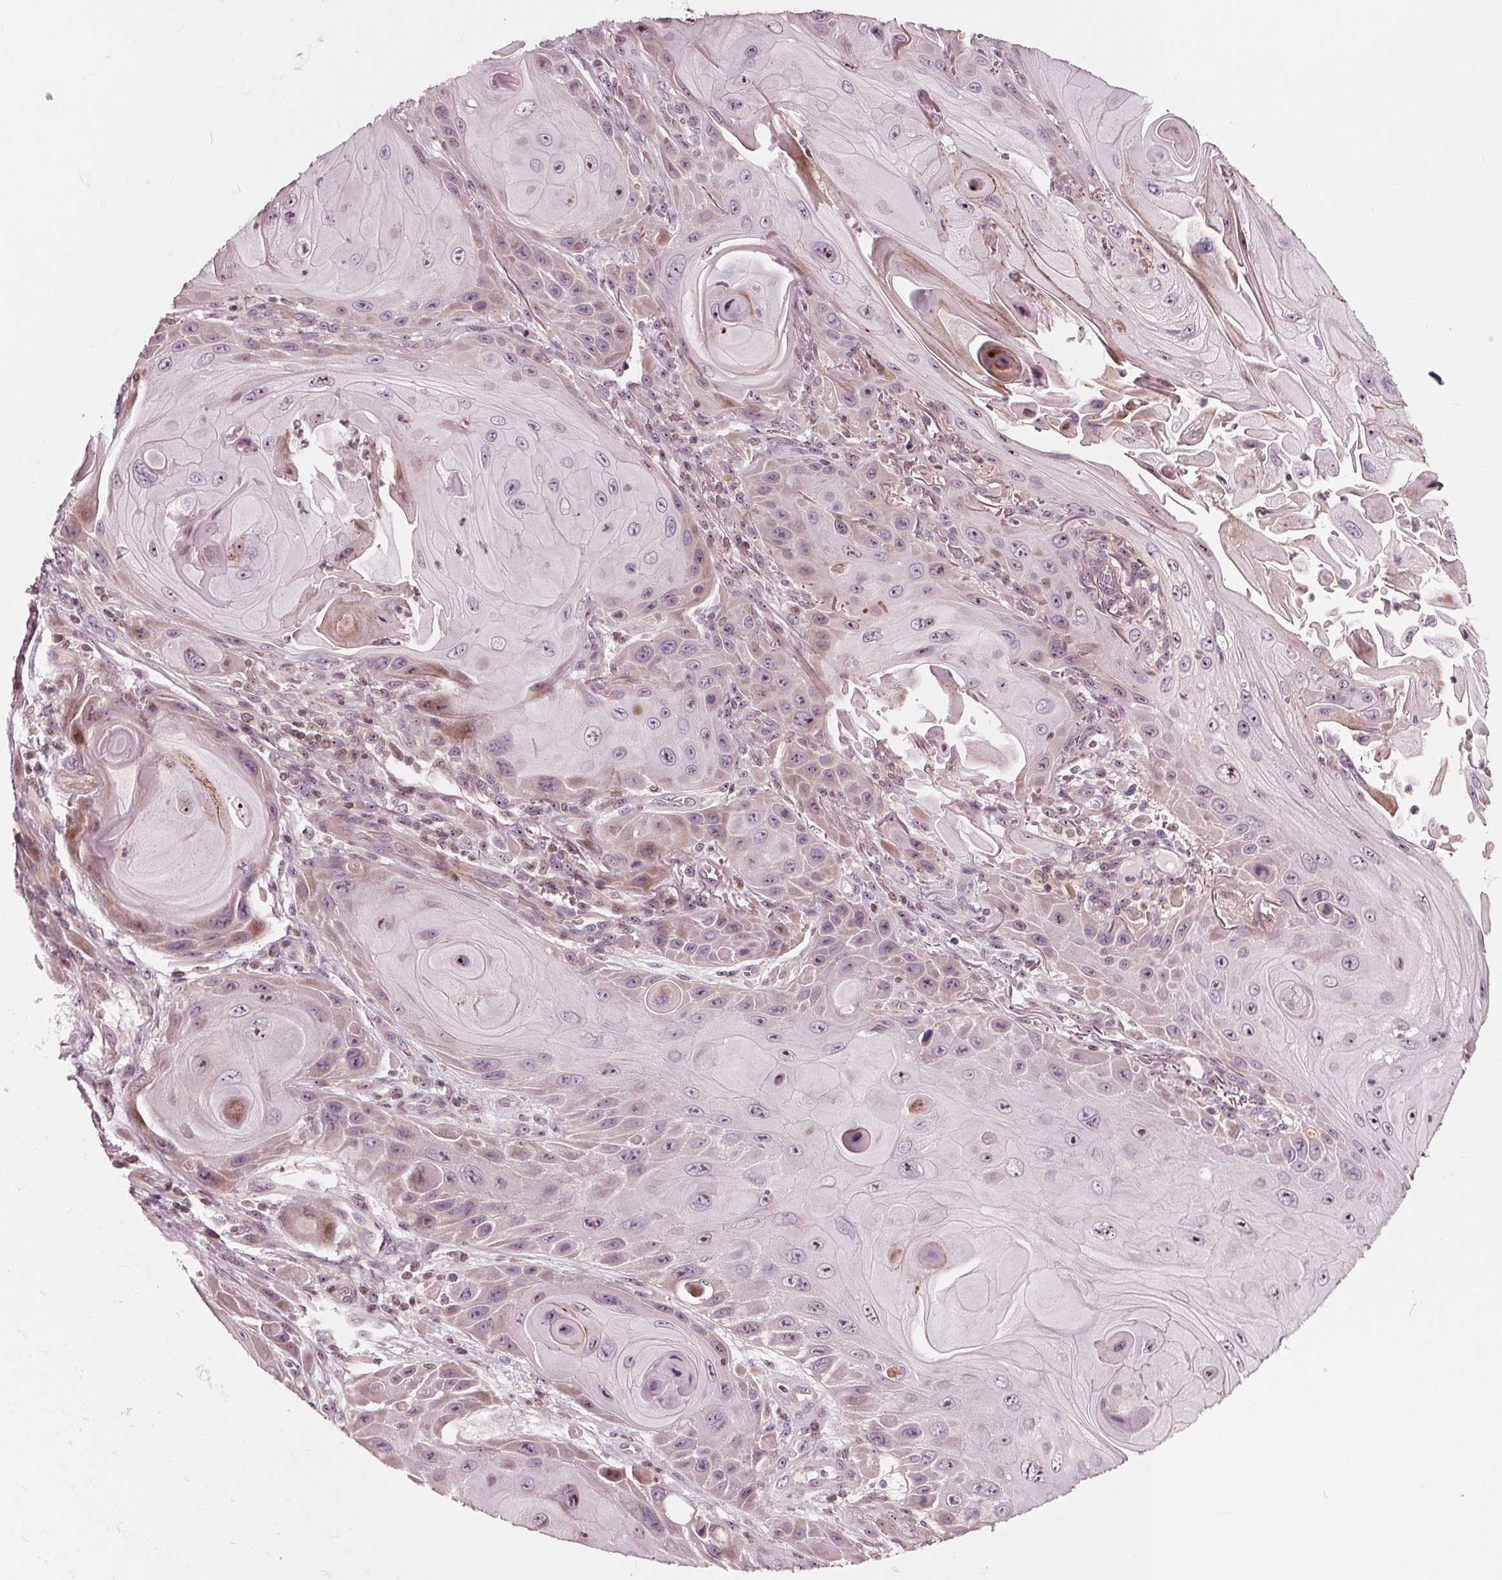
{"staining": {"intensity": "negative", "quantity": "none", "location": "none"}, "tissue": "skin cancer", "cell_type": "Tumor cells", "image_type": "cancer", "snomed": [{"axis": "morphology", "description": "Squamous cell carcinoma, NOS"}, {"axis": "topography", "description": "Skin"}], "caption": "Micrograph shows no protein expression in tumor cells of skin cancer (squamous cell carcinoma) tissue. (Brightfield microscopy of DAB (3,3'-diaminobenzidine) immunohistochemistry at high magnification).", "gene": "NUP210", "patient": {"sex": "female", "age": 94}}